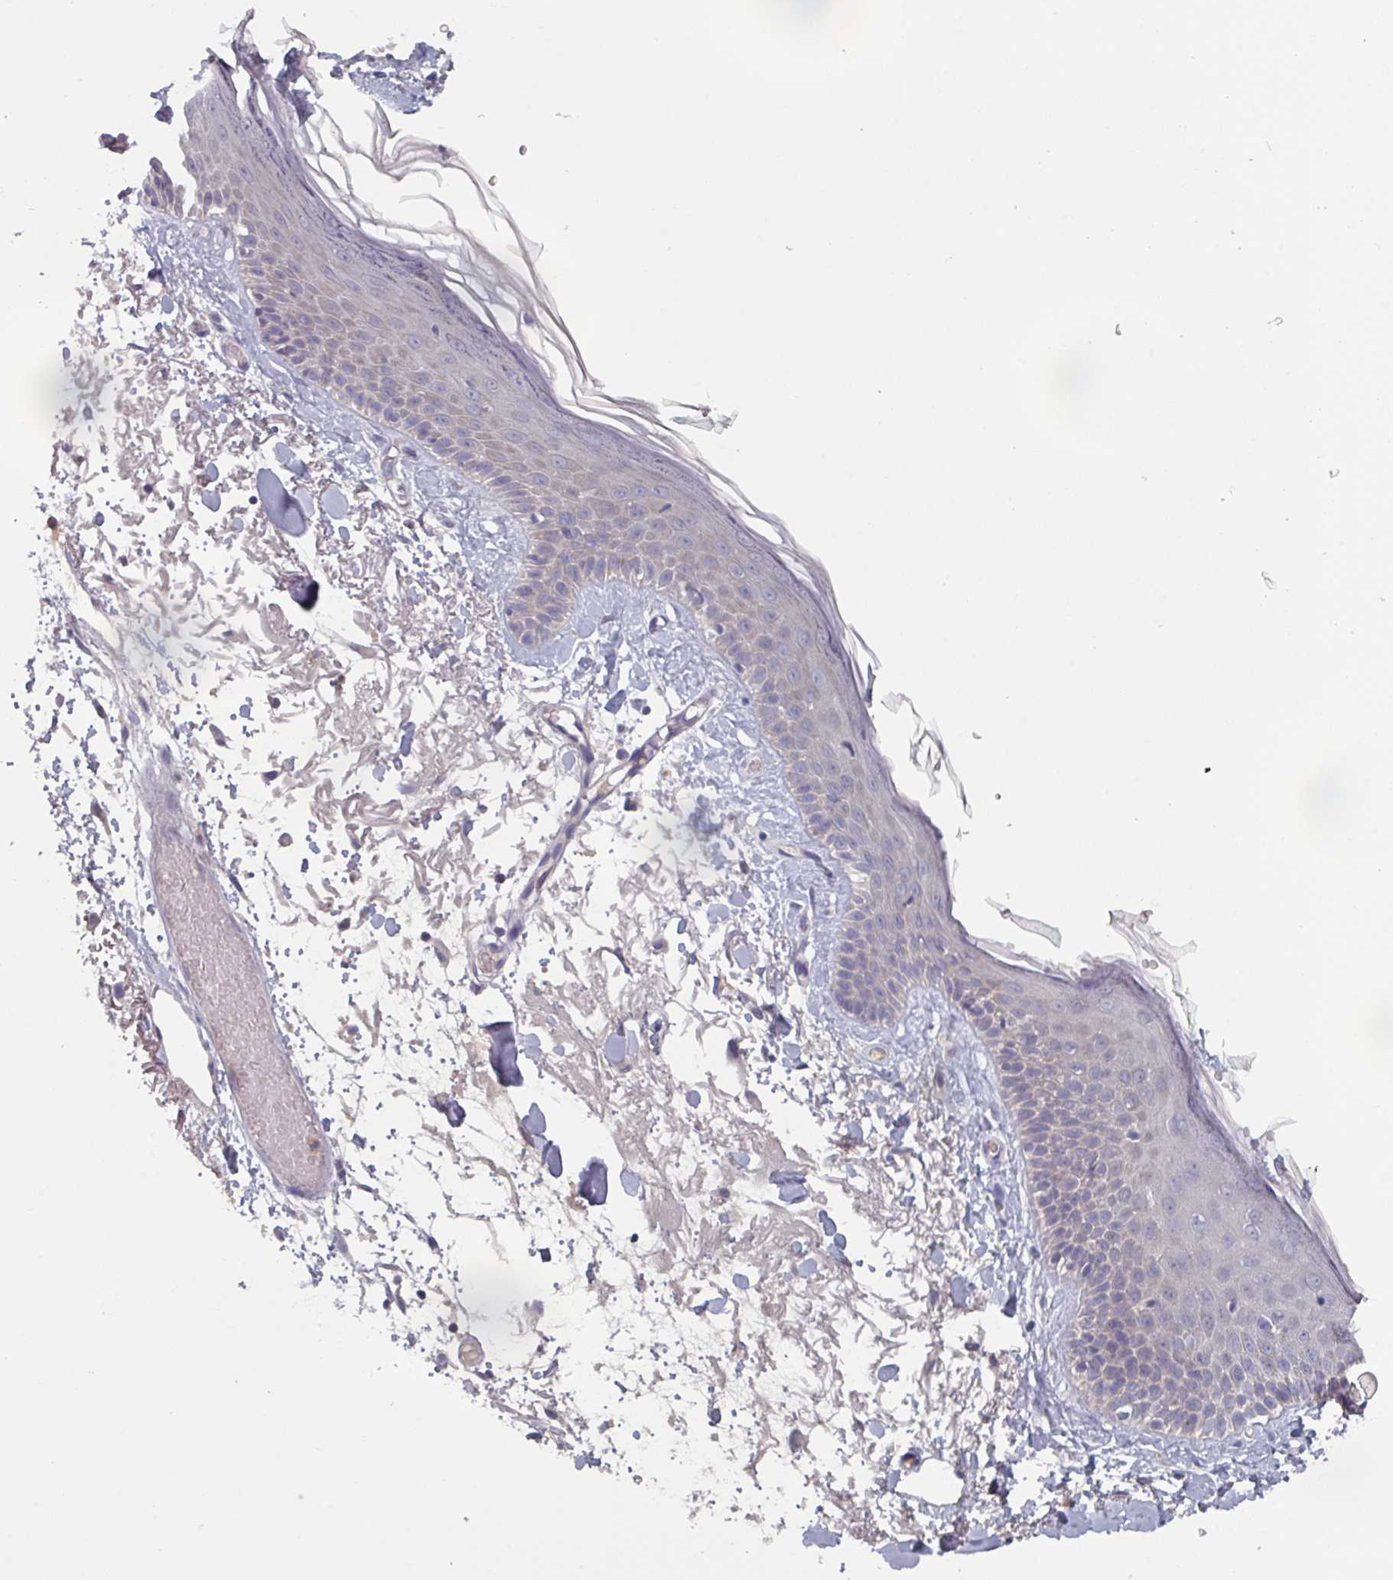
{"staining": {"intensity": "negative", "quantity": "none", "location": "none"}, "tissue": "skin", "cell_type": "Fibroblasts", "image_type": "normal", "snomed": [{"axis": "morphology", "description": "Normal tissue, NOS"}, {"axis": "topography", "description": "Skin"}], "caption": "Image shows no significant protein staining in fibroblasts of unremarkable skin. Nuclei are stained in blue.", "gene": "PRAMEF7", "patient": {"sex": "male", "age": 79}}